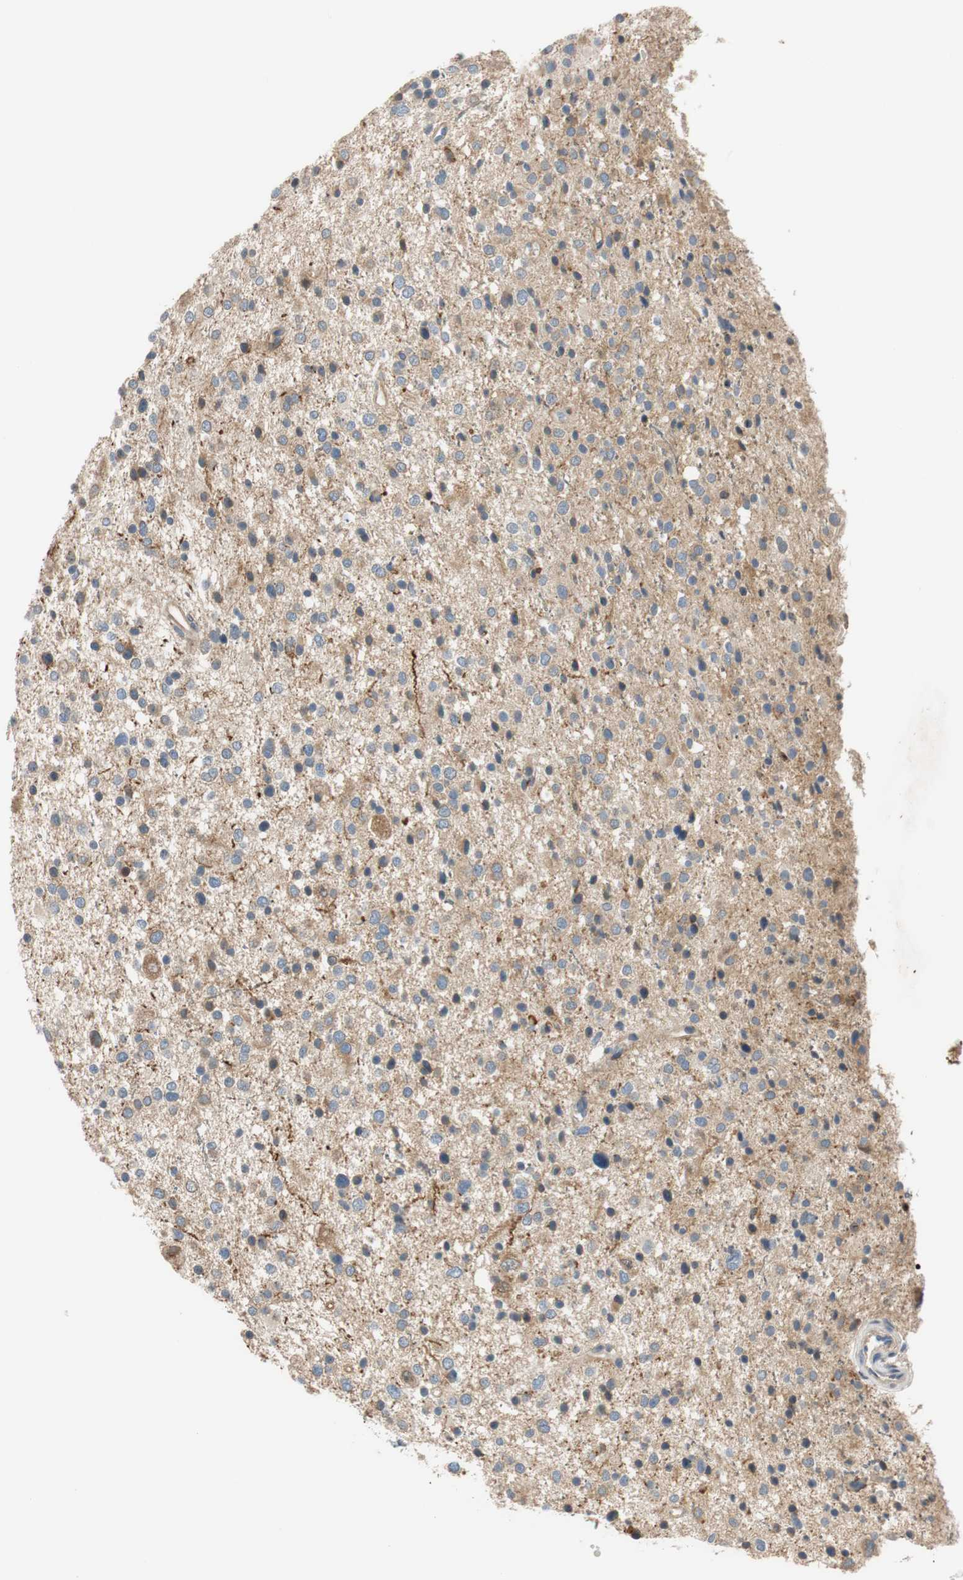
{"staining": {"intensity": "negative", "quantity": "none", "location": "none"}, "tissue": "glioma", "cell_type": "Tumor cells", "image_type": "cancer", "snomed": [{"axis": "morphology", "description": "Glioma, malignant, Low grade"}, {"axis": "topography", "description": "Brain"}], "caption": "Immunohistochemistry (IHC) histopathology image of human glioma stained for a protein (brown), which reveals no staining in tumor cells.", "gene": "C4A", "patient": {"sex": "female", "age": 37}}